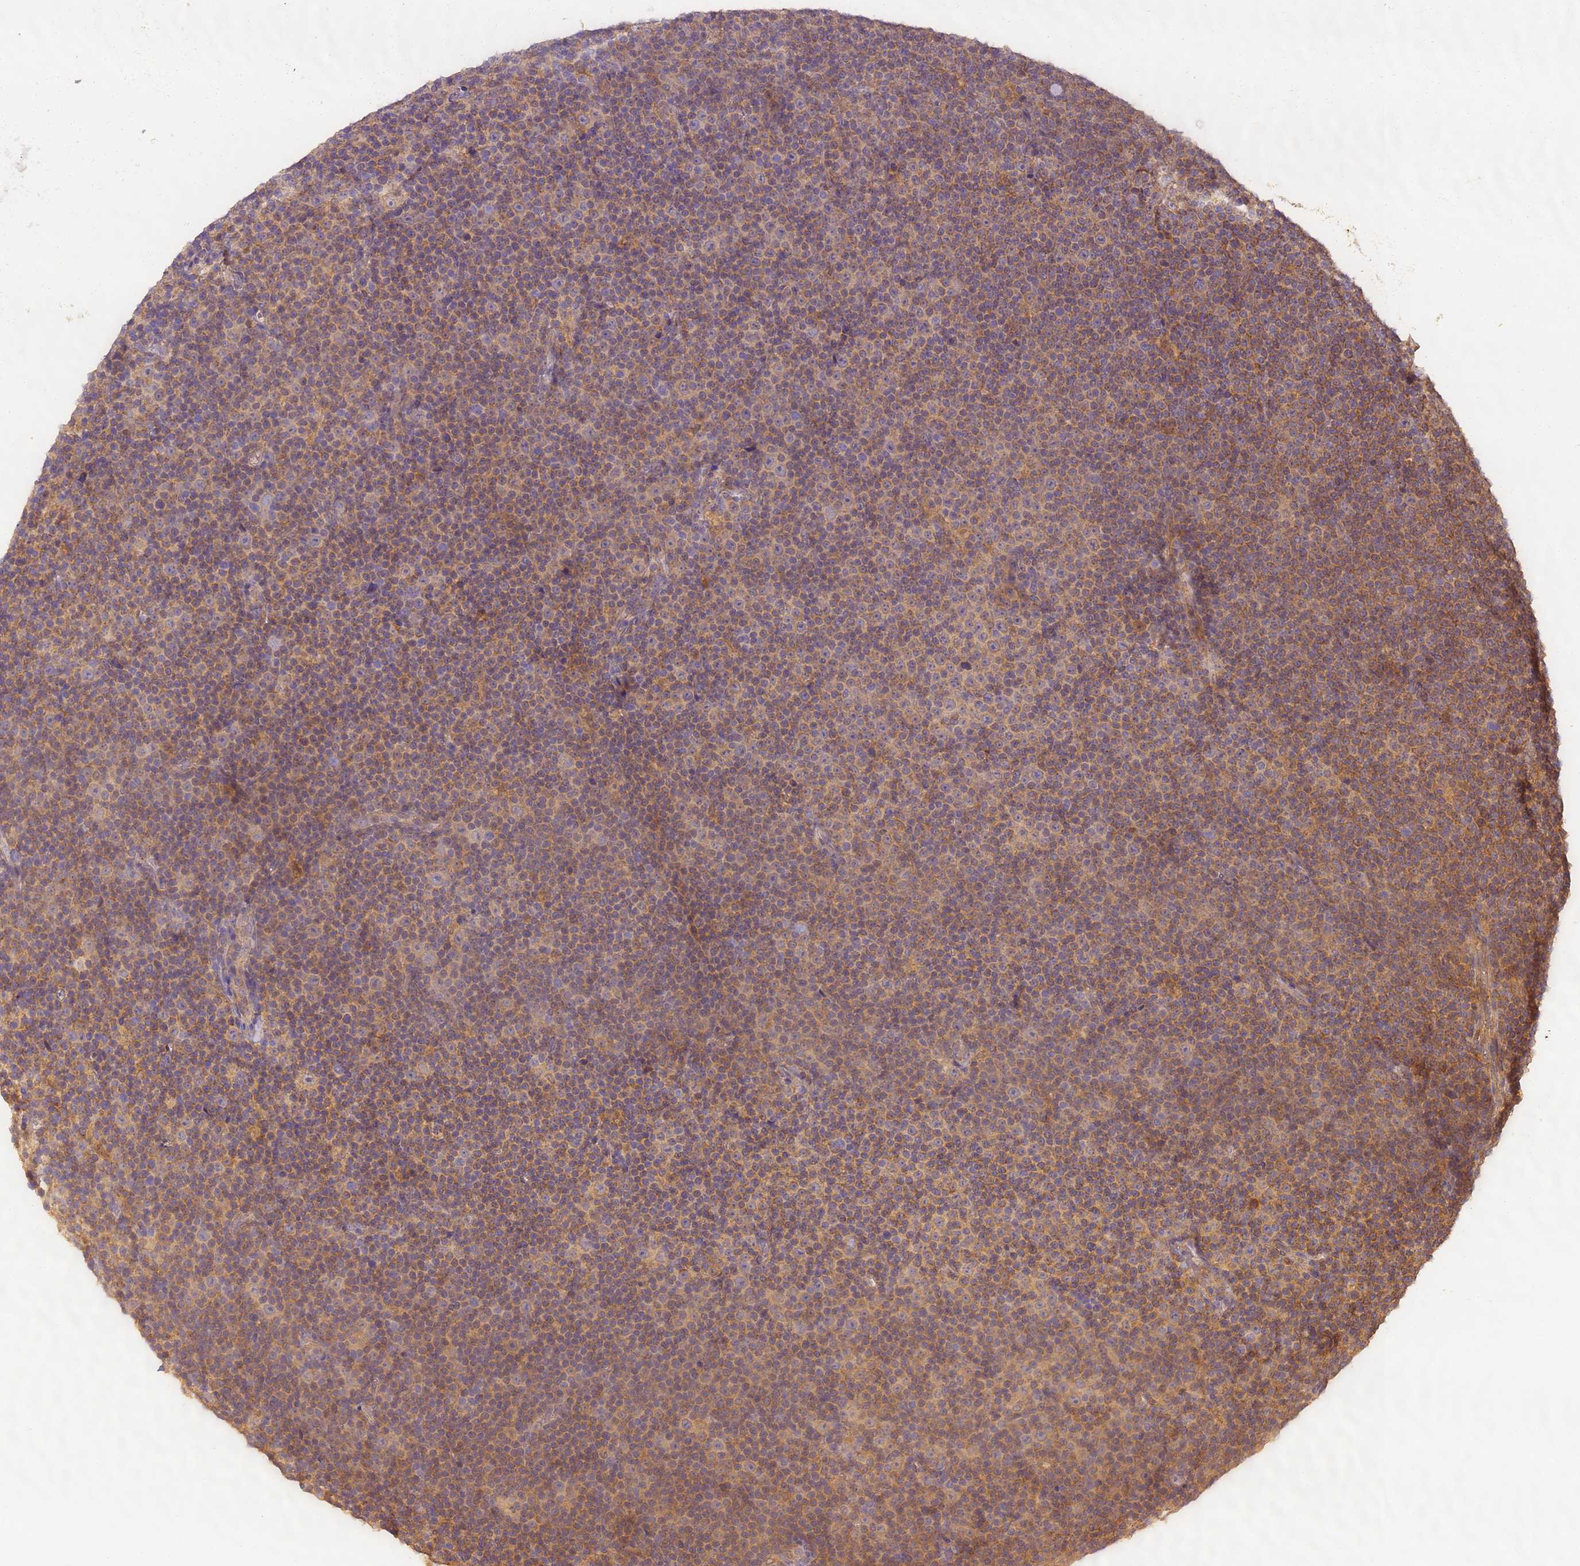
{"staining": {"intensity": "weak", "quantity": ">75%", "location": "cytoplasmic/membranous"}, "tissue": "lymphoma", "cell_type": "Tumor cells", "image_type": "cancer", "snomed": [{"axis": "morphology", "description": "Malignant lymphoma, non-Hodgkin's type, Low grade"}, {"axis": "topography", "description": "Lymph node"}], "caption": "Immunohistochemical staining of malignant lymphoma, non-Hodgkin's type (low-grade) shows low levels of weak cytoplasmic/membranous protein staining in about >75% of tumor cells.", "gene": "TIGAR", "patient": {"sex": "female", "age": 67}}